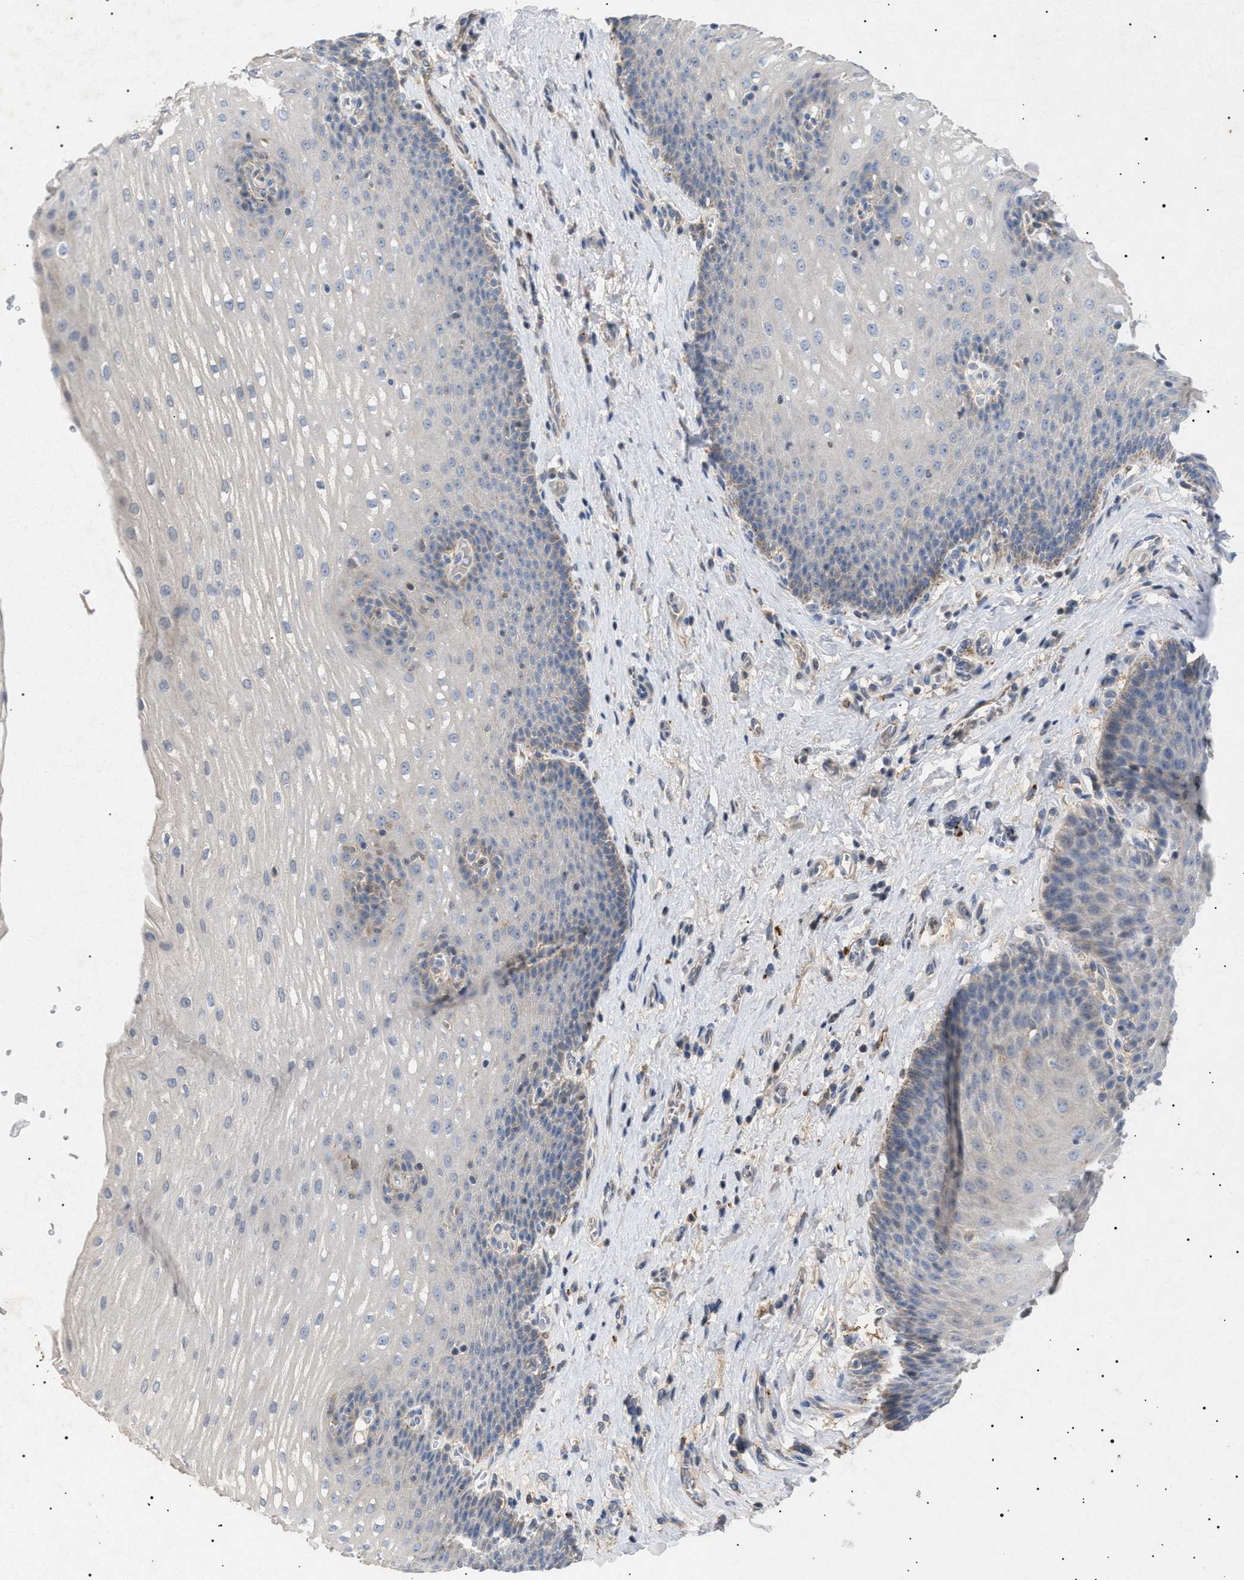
{"staining": {"intensity": "moderate", "quantity": "<25%", "location": "cytoplasmic/membranous"}, "tissue": "esophagus", "cell_type": "Squamous epithelial cells", "image_type": "normal", "snomed": [{"axis": "morphology", "description": "Normal tissue, NOS"}, {"axis": "topography", "description": "Esophagus"}], "caption": "Immunohistochemistry (IHC) (DAB) staining of benign esophagus displays moderate cytoplasmic/membranous protein staining in about <25% of squamous epithelial cells.", "gene": "SIRT5", "patient": {"sex": "male", "age": 48}}